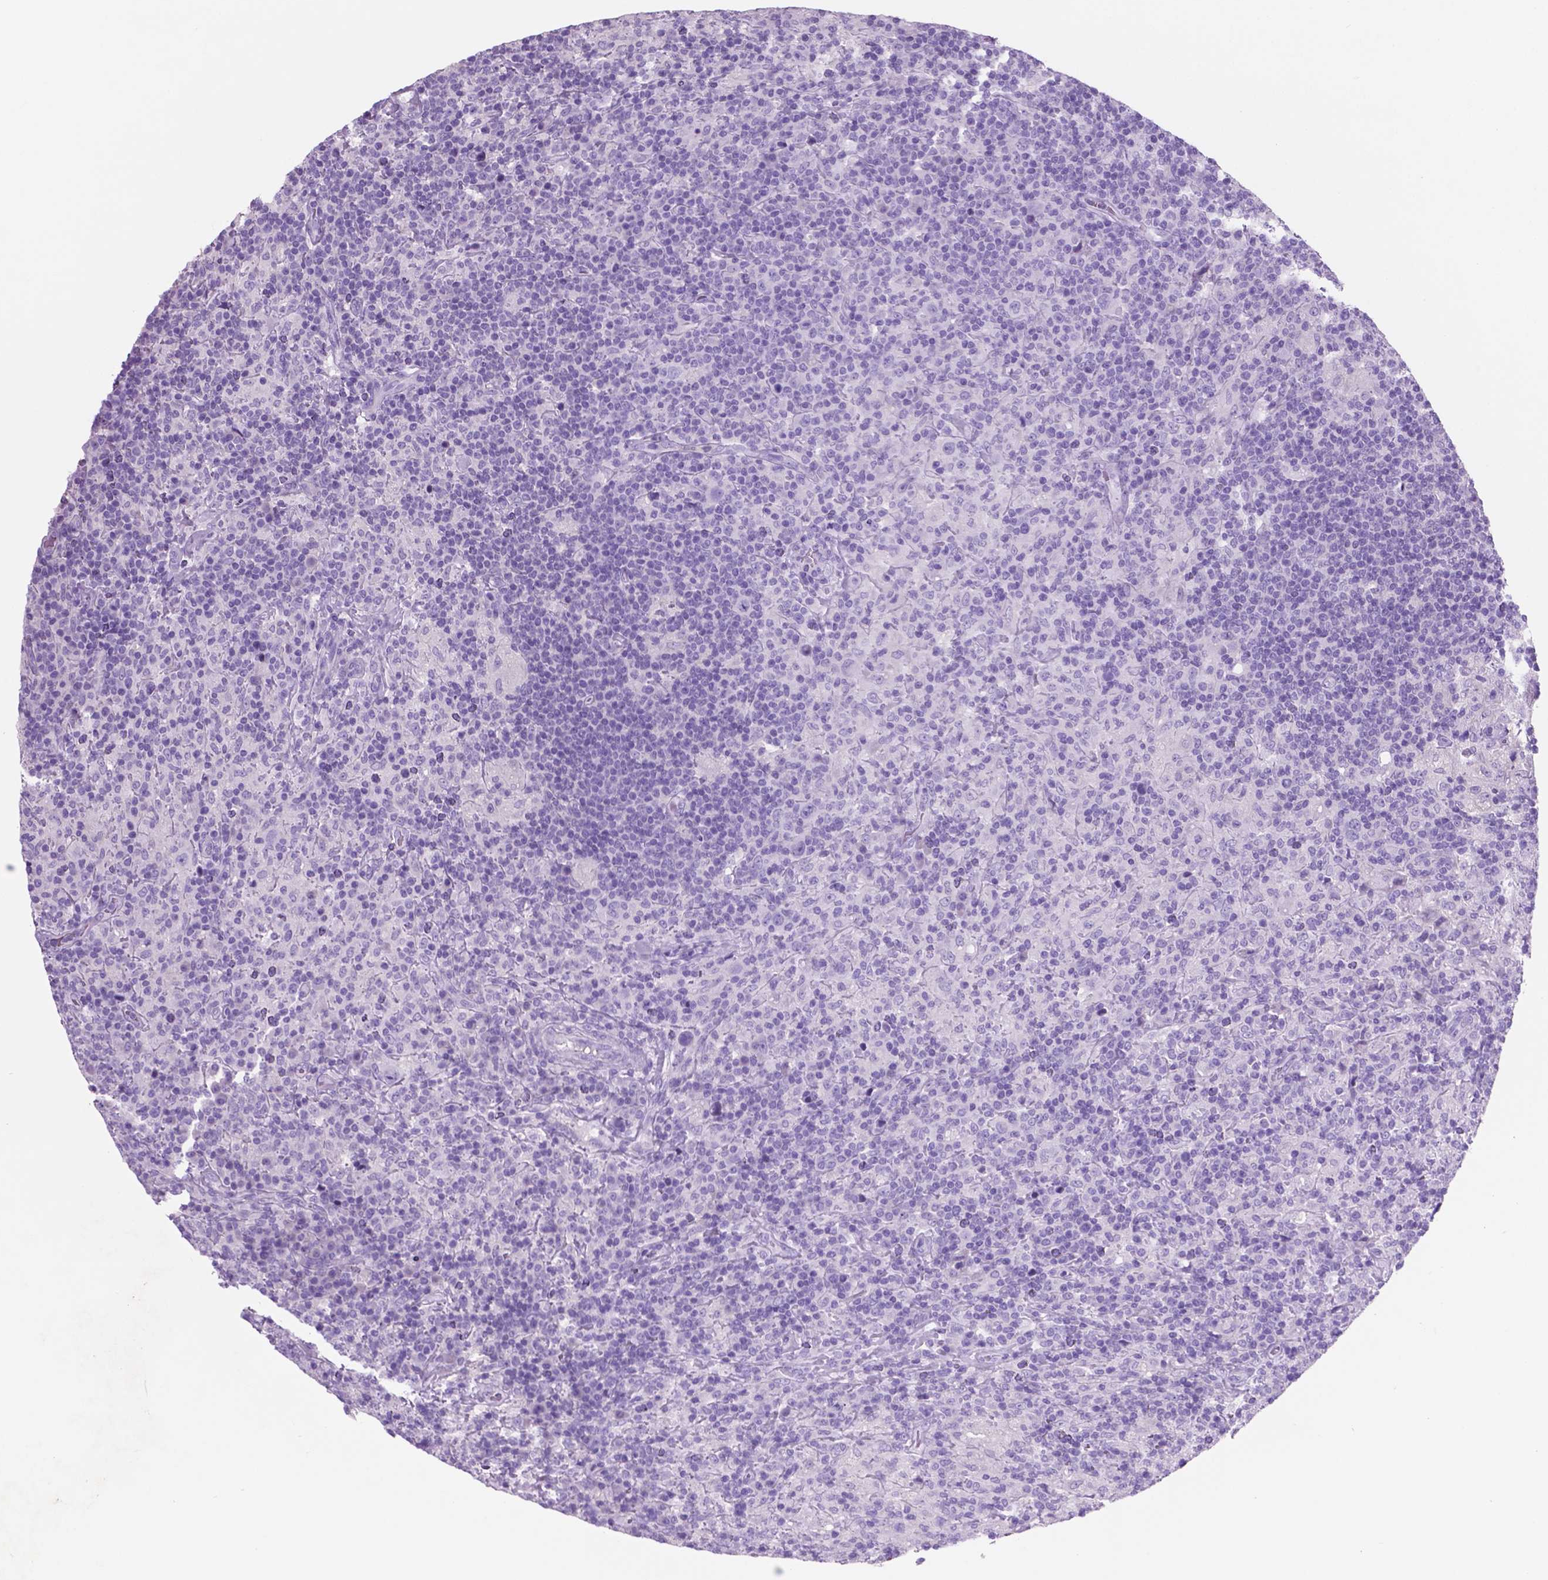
{"staining": {"intensity": "negative", "quantity": "none", "location": "none"}, "tissue": "lymphoma", "cell_type": "Tumor cells", "image_type": "cancer", "snomed": [{"axis": "morphology", "description": "Hodgkin's disease, NOS"}, {"axis": "topography", "description": "Lymph node"}], "caption": "Tumor cells show no significant staining in lymphoma. (Brightfield microscopy of DAB IHC at high magnification).", "gene": "POU4F1", "patient": {"sex": "male", "age": 70}}